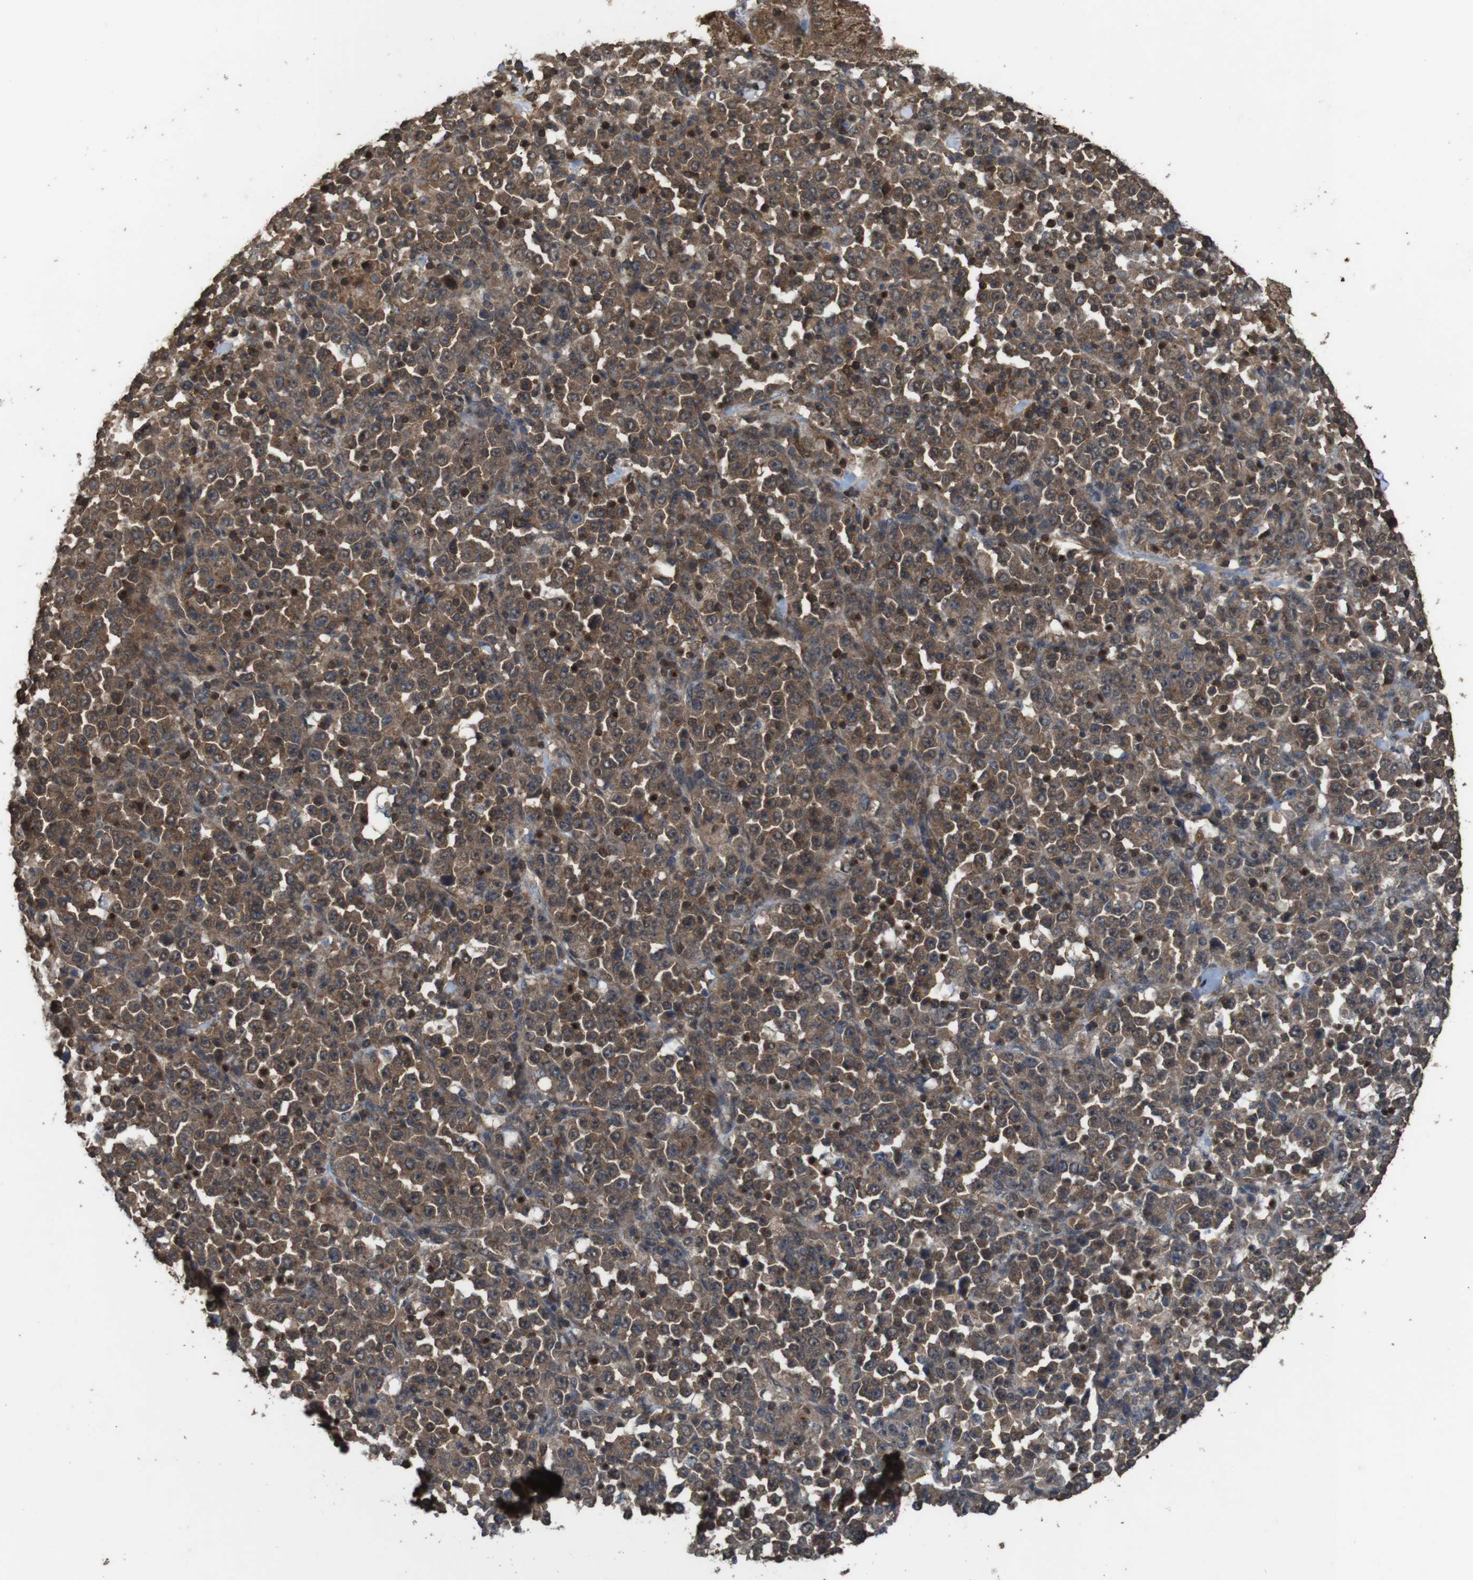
{"staining": {"intensity": "moderate", "quantity": ">75%", "location": "cytoplasmic/membranous"}, "tissue": "stomach cancer", "cell_type": "Tumor cells", "image_type": "cancer", "snomed": [{"axis": "morphology", "description": "Normal tissue, NOS"}, {"axis": "morphology", "description": "Adenocarcinoma, NOS"}, {"axis": "topography", "description": "Stomach, upper"}, {"axis": "topography", "description": "Stomach"}], "caption": "Human adenocarcinoma (stomach) stained for a protein (brown) displays moderate cytoplasmic/membranous positive staining in about >75% of tumor cells.", "gene": "BAG4", "patient": {"sex": "male", "age": 59}}